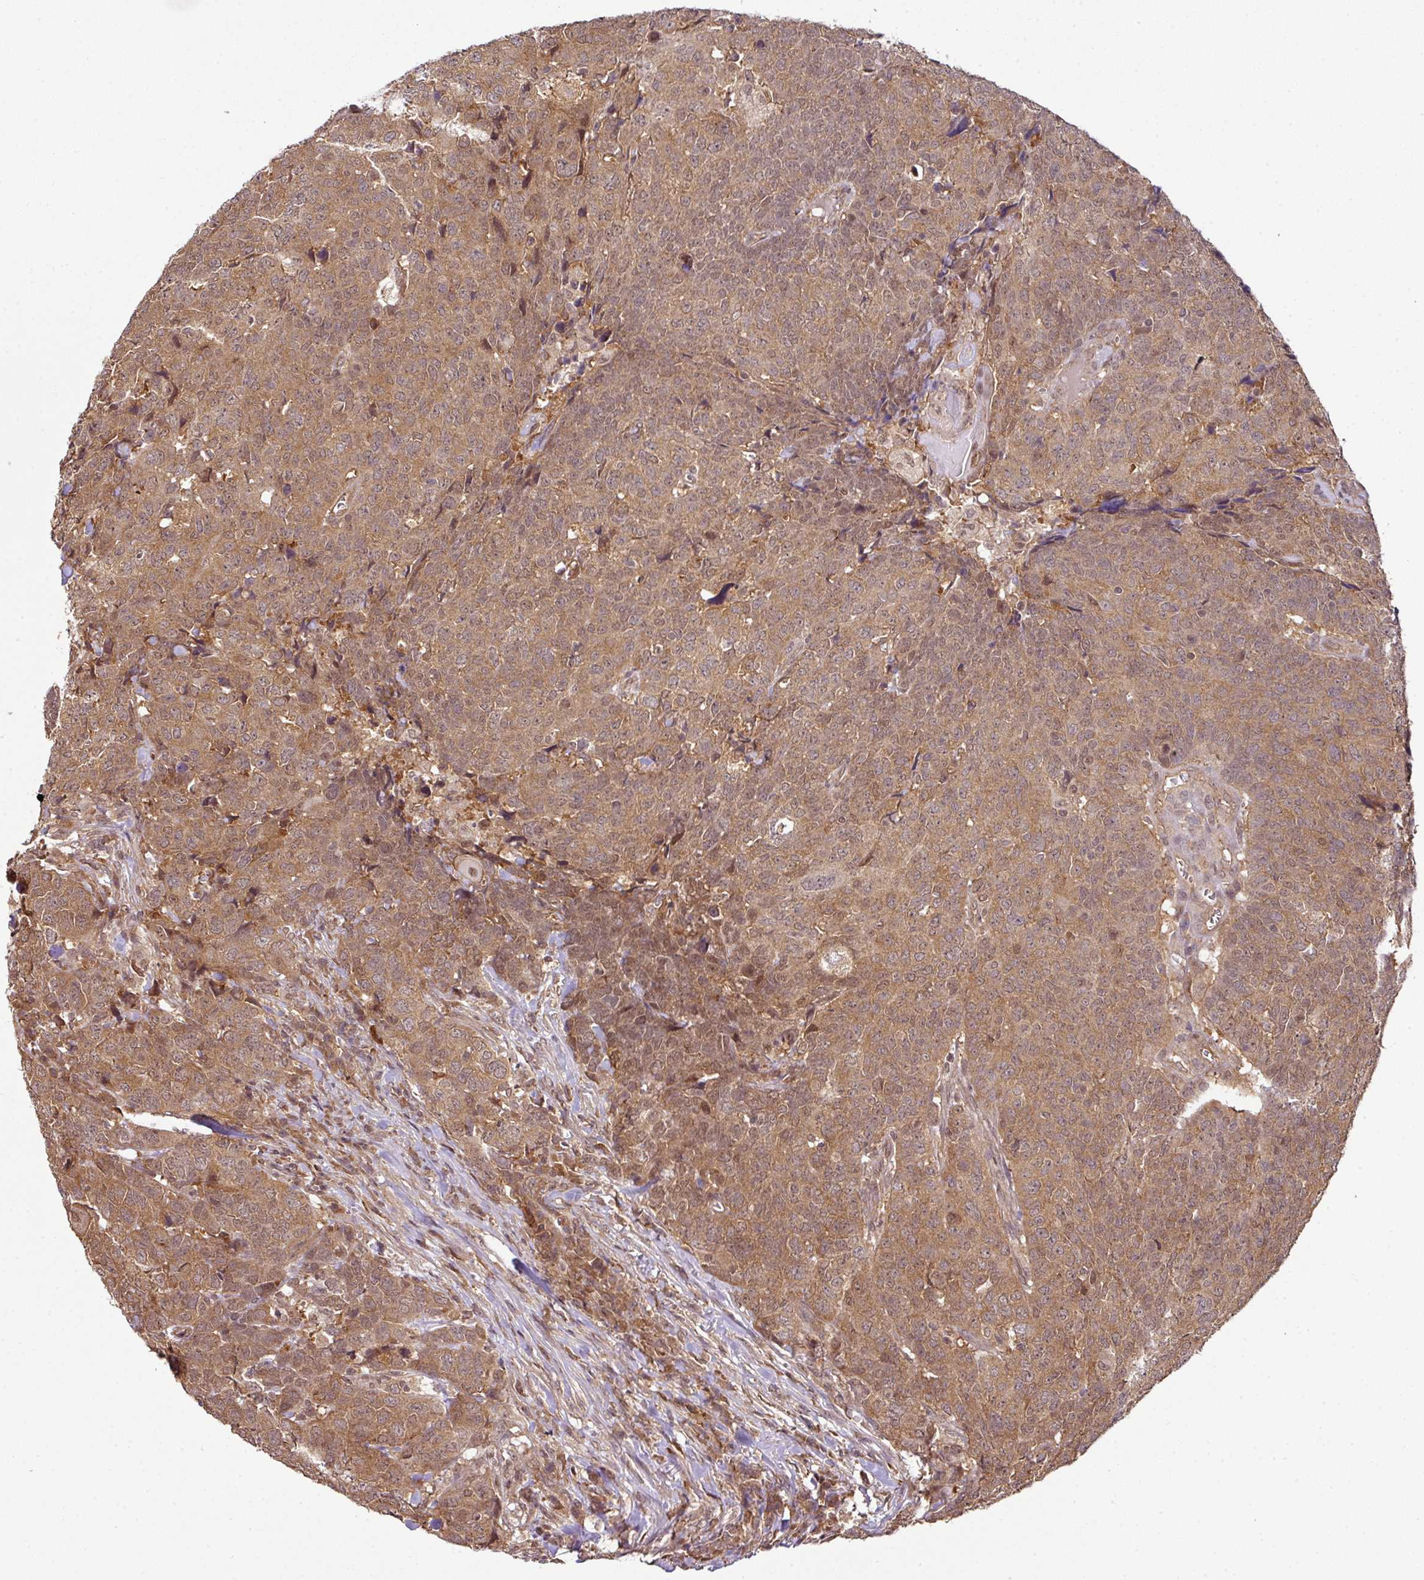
{"staining": {"intensity": "moderate", "quantity": ">75%", "location": "cytoplasmic/membranous"}, "tissue": "head and neck cancer", "cell_type": "Tumor cells", "image_type": "cancer", "snomed": [{"axis": "morphology", "description": "Squamous cell carcinoma, NOS"}, {"axis": "topography", "description": "Head-Neck"}], "caption": "Protein expression analysis of human head and neck cancer (squamous cell carcinoma) reveals moderate cytoplasmic/membranous staining in about >75% of tumor cells.", "gene": "ANKRD18A", "patient": {"sex": "male", "age": 66}}